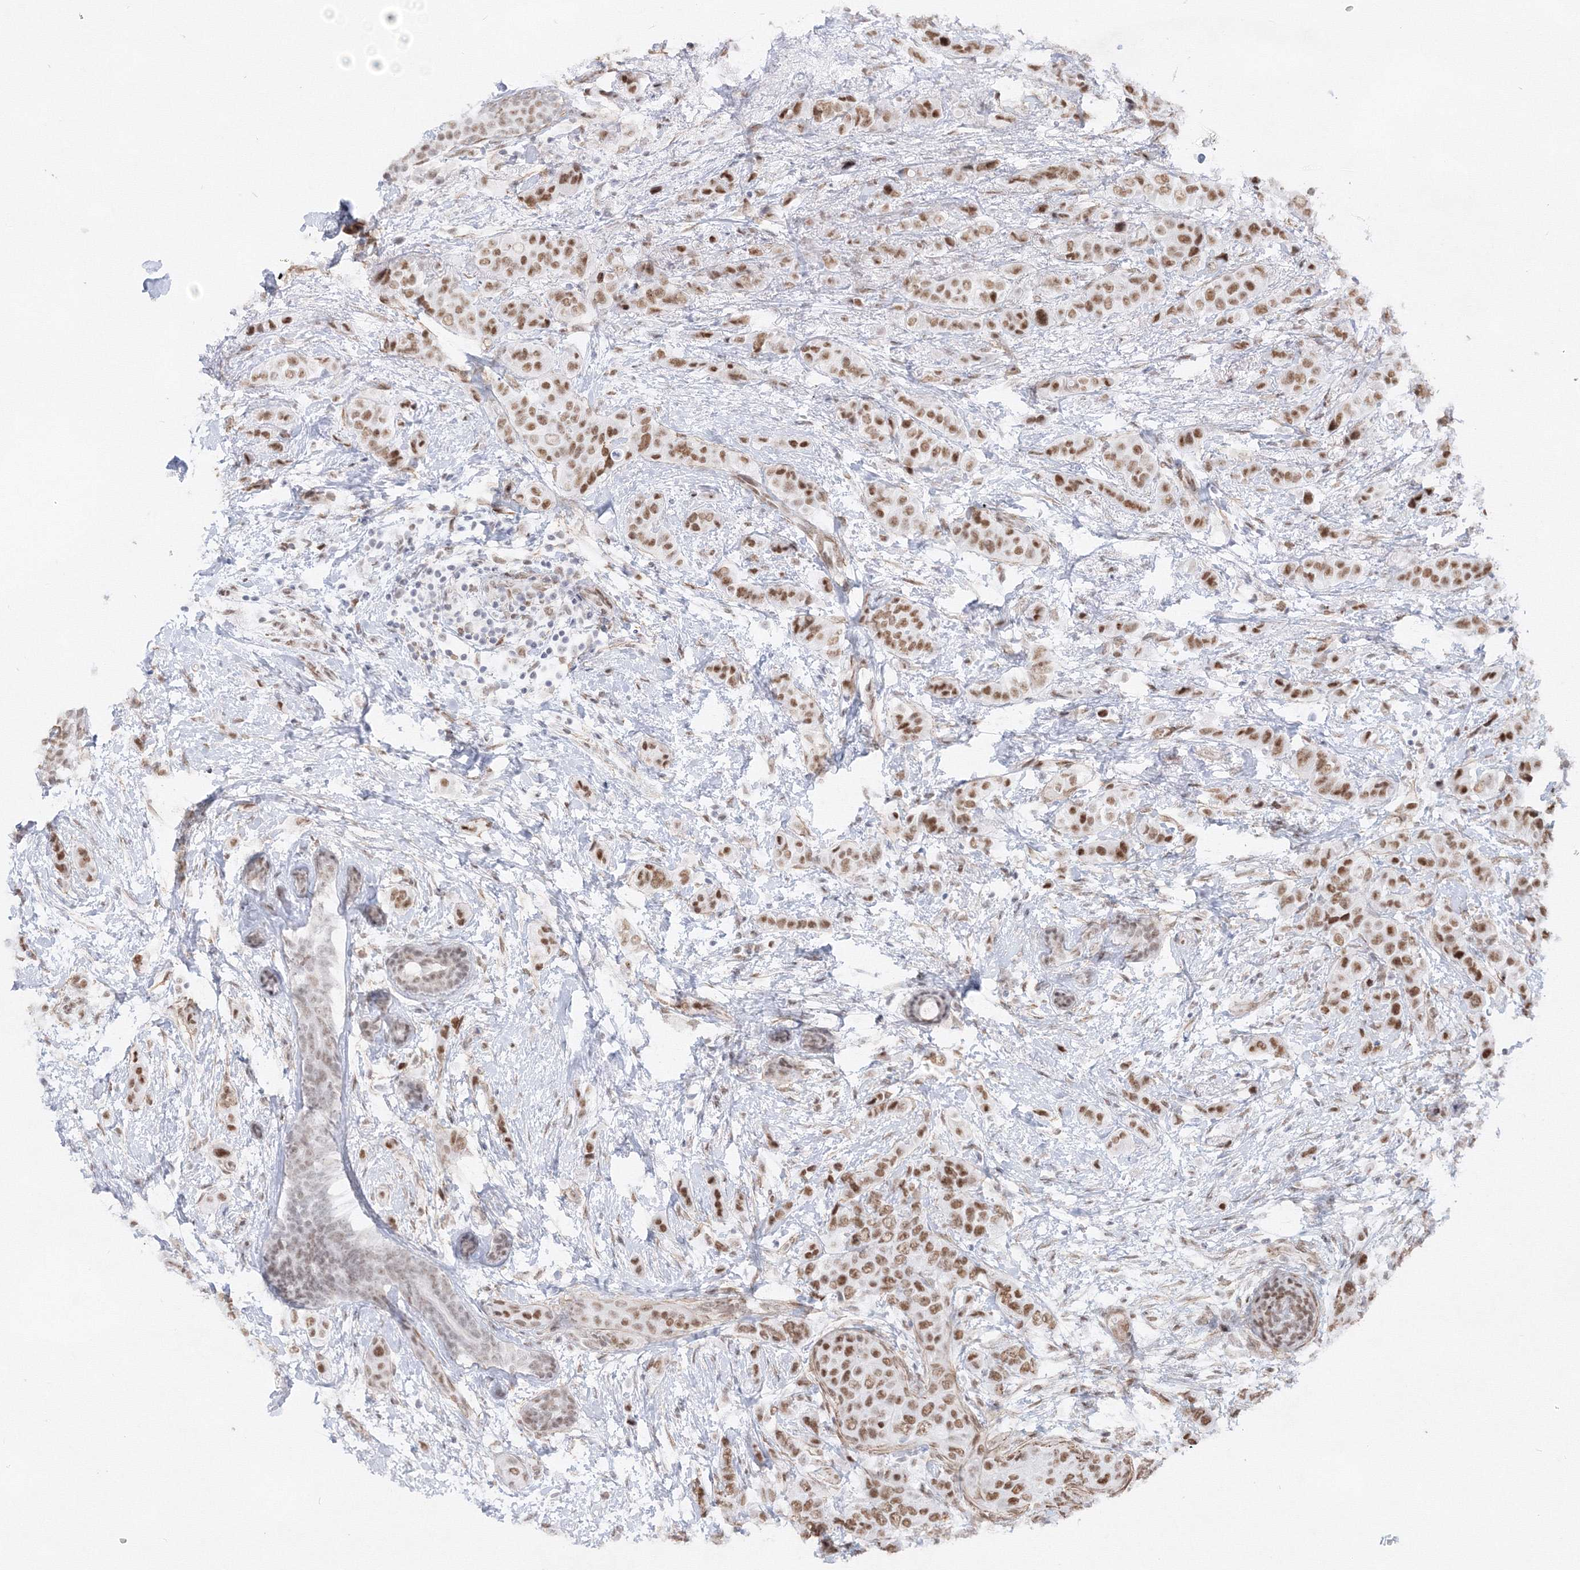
{"staining": {"intensity": "moderate", "quantity": ">75%", "location": "nuclear"}, "tissue": "breast cancer", "cell_type": "Tumor cells", "image_type": "cancer", "snomed": [{"axis": "morphology", "description": "Lobular carcinoma"}, {"axis": "topography", "description": "Breast"}], "caption": "Brown immunohistochemical staining in human lobular carcinoma (breast) displays moderate nuclear expression in approximately >75% of tumor cells.", "gene": "ZNF638", "patient": {"sex": "female", "age": 51}}